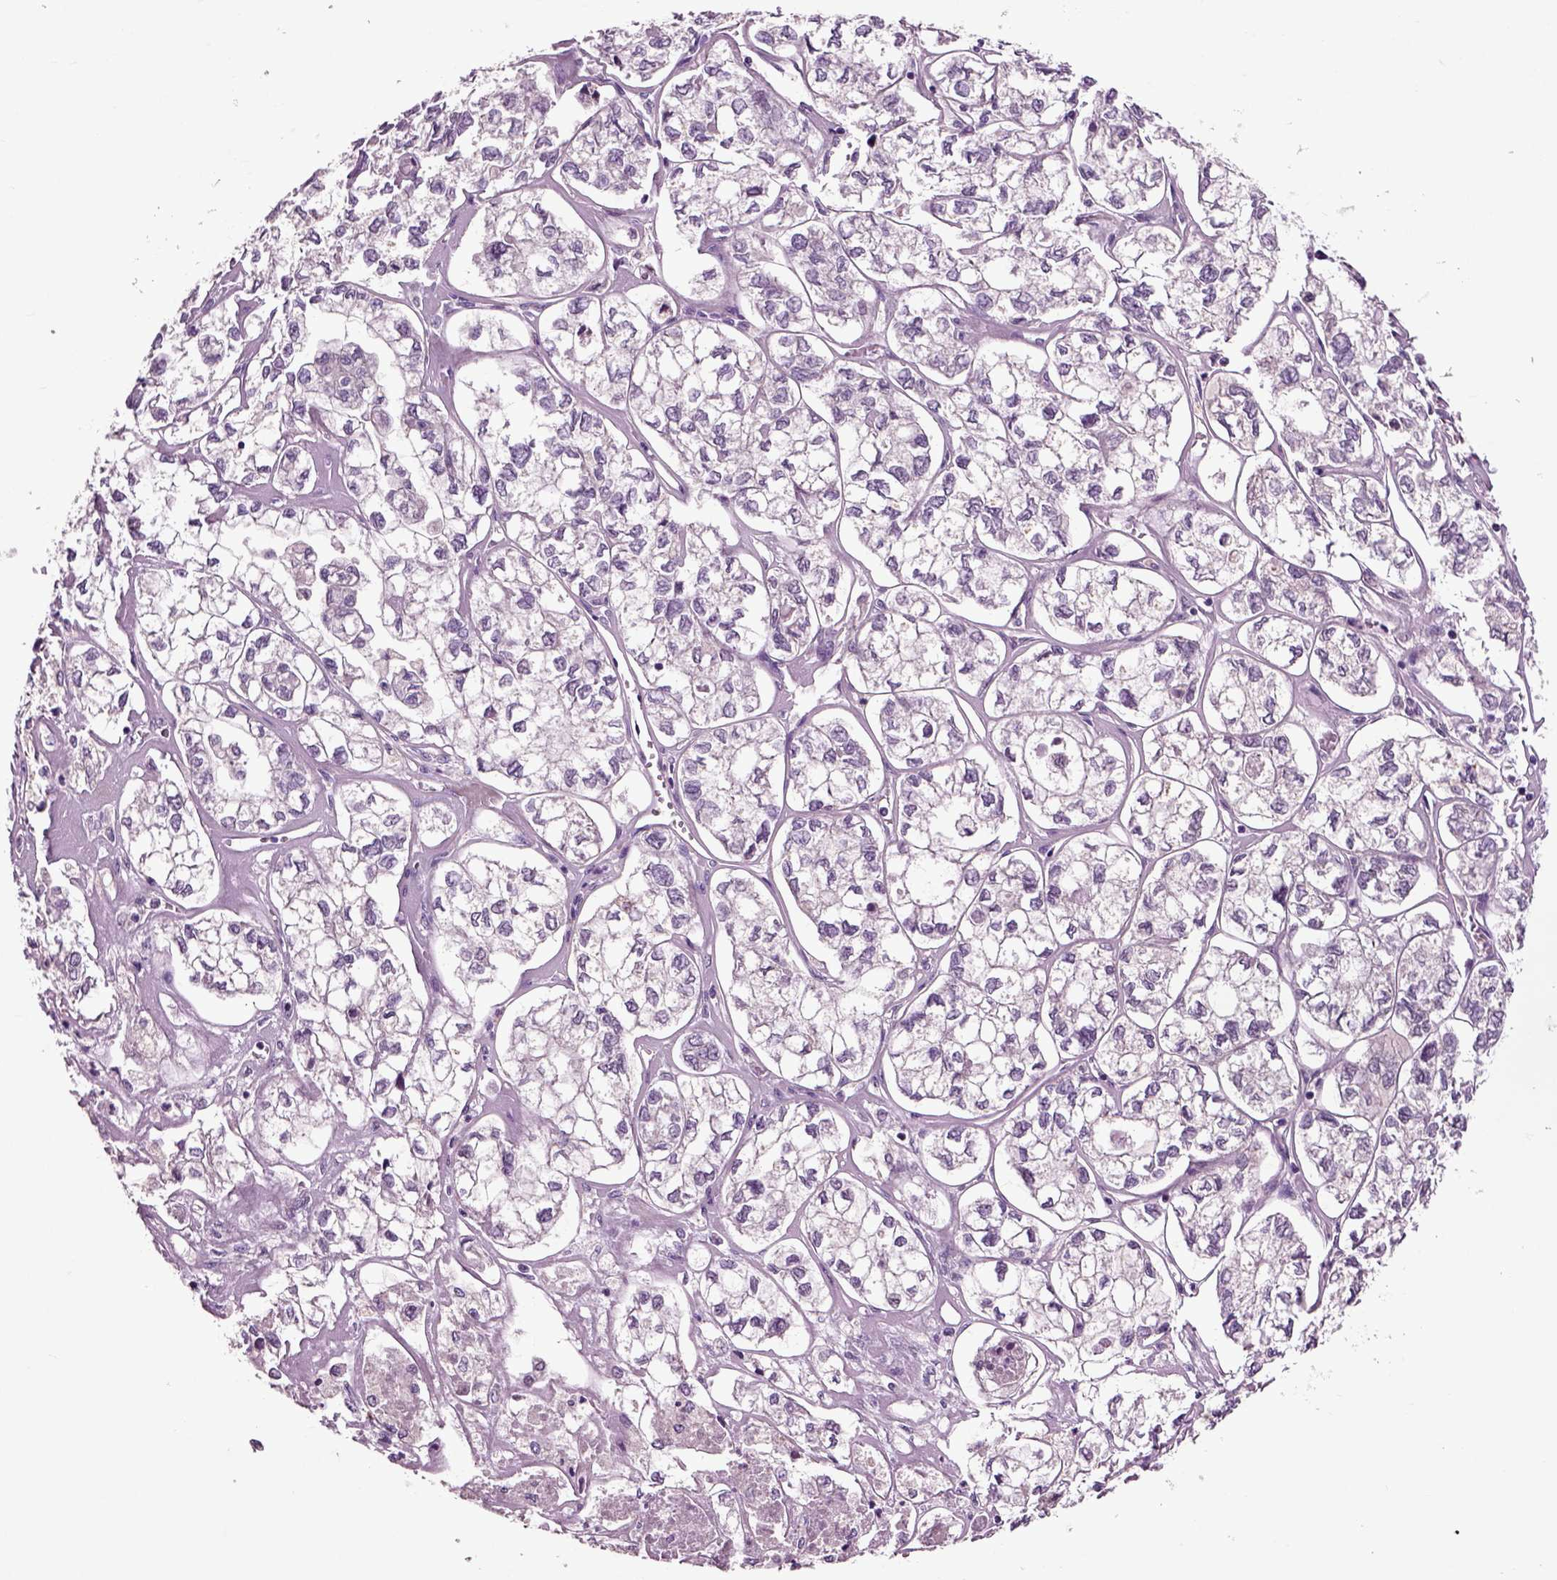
{"staining": {"intensity": "negative", "quantity": "none", "location": "none"}, "tissue": "ovarian cancer", "cell_type": "Tumor cells", "image_type": "cancer", "snomed": [{"axis": "morphology", "description": "Carcinoma, endometroid"}, {"axis": "topography", "description": "Ovary"}], "caption": "Protein analysis of endometroid carcinoma (ovarian) shows no significant expression in tumor cells.", "gene": "CRHR1", "patient": {"sex": "female", "age": 64}}